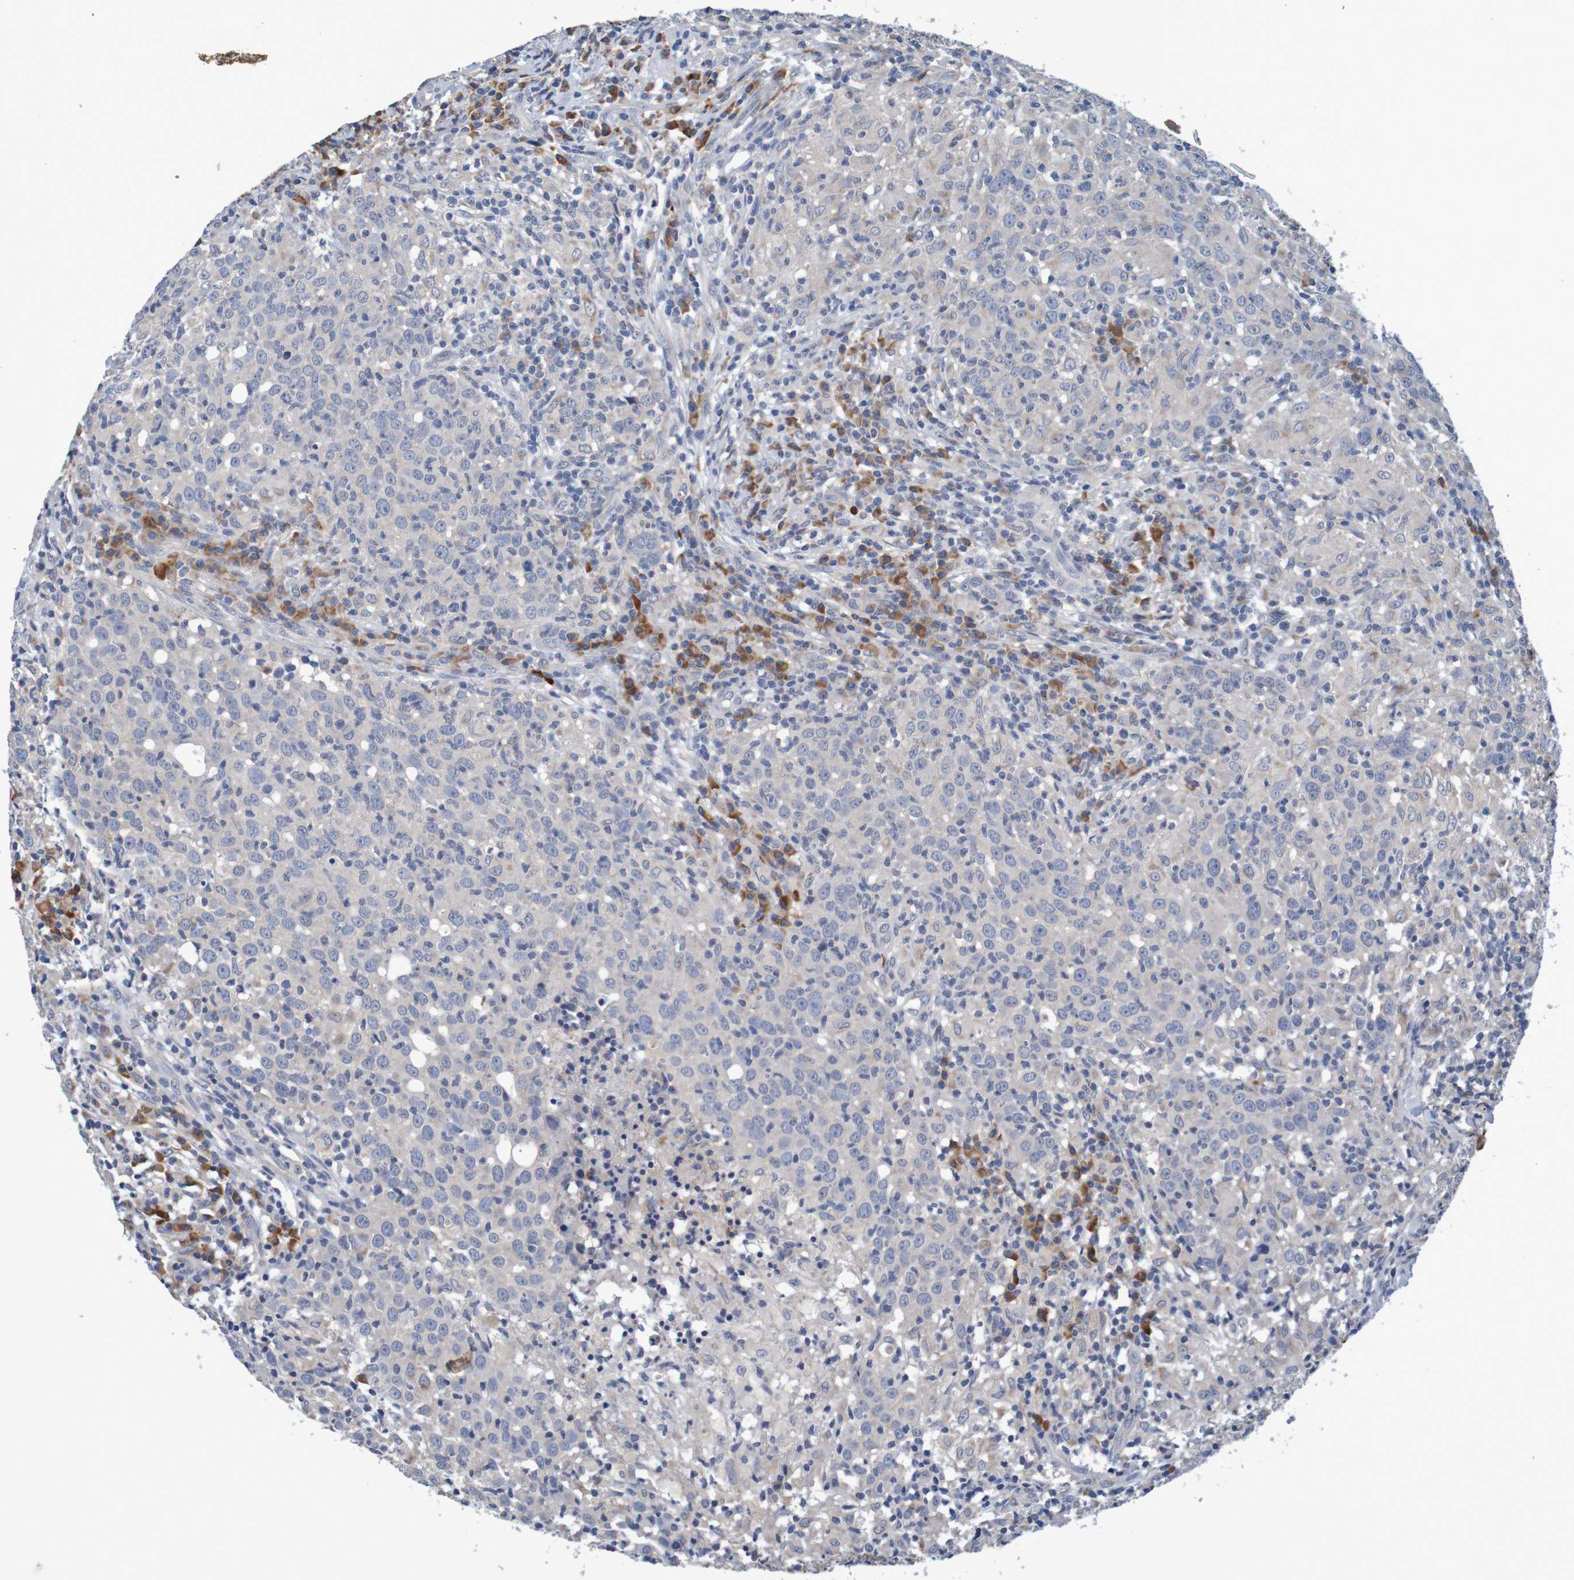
{"staining": {"intensity": "weak", "quantity": ">75%", "location": "cytoplasmic/membranous"}, "tissue": "head and neck cancer", "cell_type": "Tumor cells", "image_type": "cancer", "snomed": [{"axis": "morphology", "description": "Adenocarcinoma, NOS"}, {"axis": "topography", "description": "Salivary gland"}, {"axis": "topography", "description": "Head-Neck"}], "caption": "Brown immunohistochemical staining in head and neck cancer (adenocarcinoma) shows weak cytoplasmic/membranous staining in about >75% of tumor cells.", "gene": "LTA", "patient": {"sex": "female", "age": 65}}